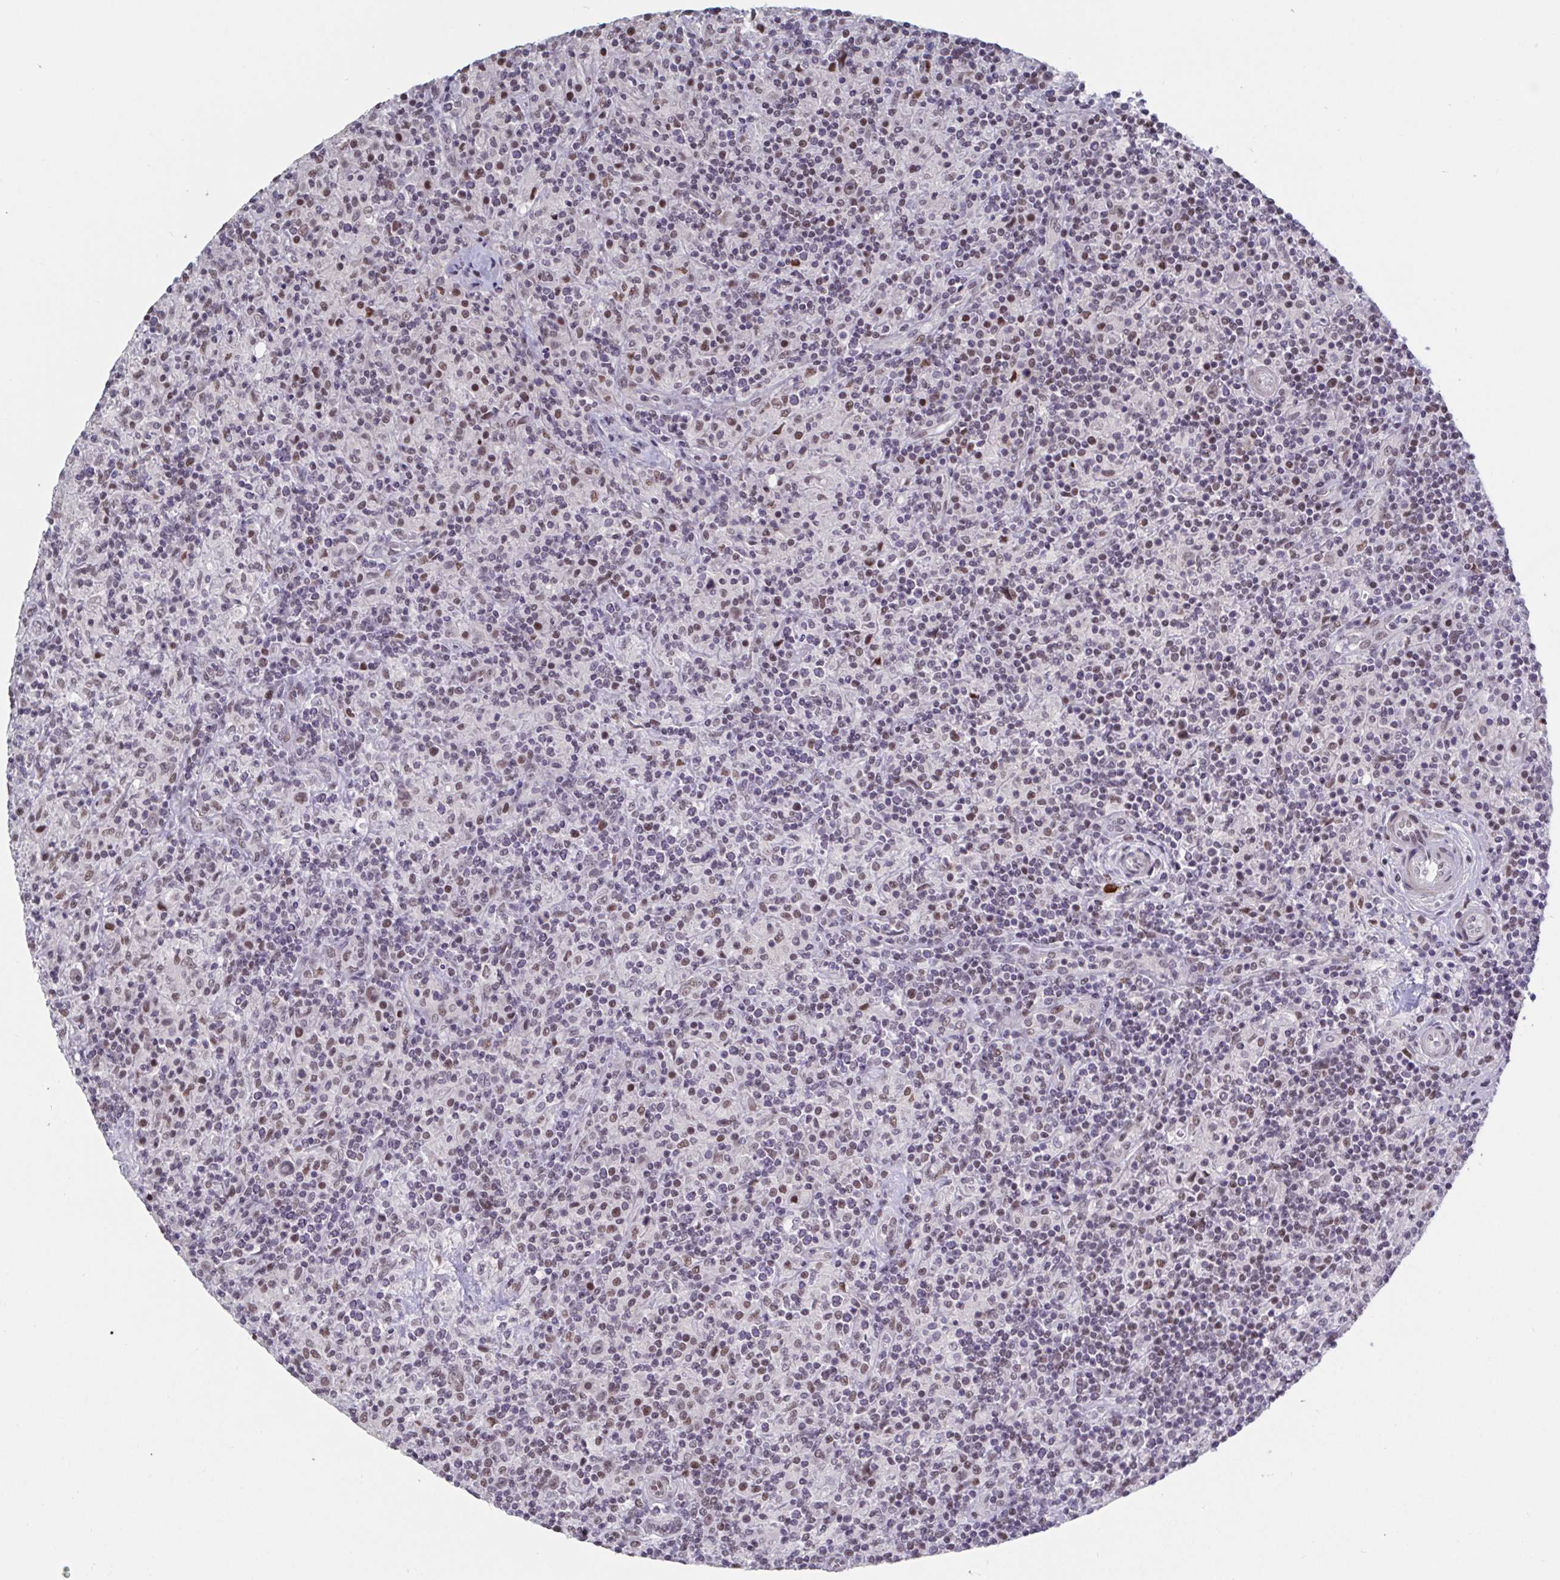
{"staining": {"intensity": "weak", "quantity": "25%-75%", "location": "nuclear"}, "tissue": "lymphoma", "cell_type": "Tumor cells", "image_type": "cancer", "snomed": [{"axis": "morphology", "description": "Hodgkin's disease, NOS"}, {"axis": "topography", "description": "Lymph node"}], "caption": "Immunohistochemistry (IHC) of human Hodgkin's disease reveals low levels of weak nuclear staining in about 25%-75% of tumor cells. (Brightfield microscopy of DAB IHC at high magnification).", "gene": "BCL7B", "patient": {"sex": "male", "age": 70}}